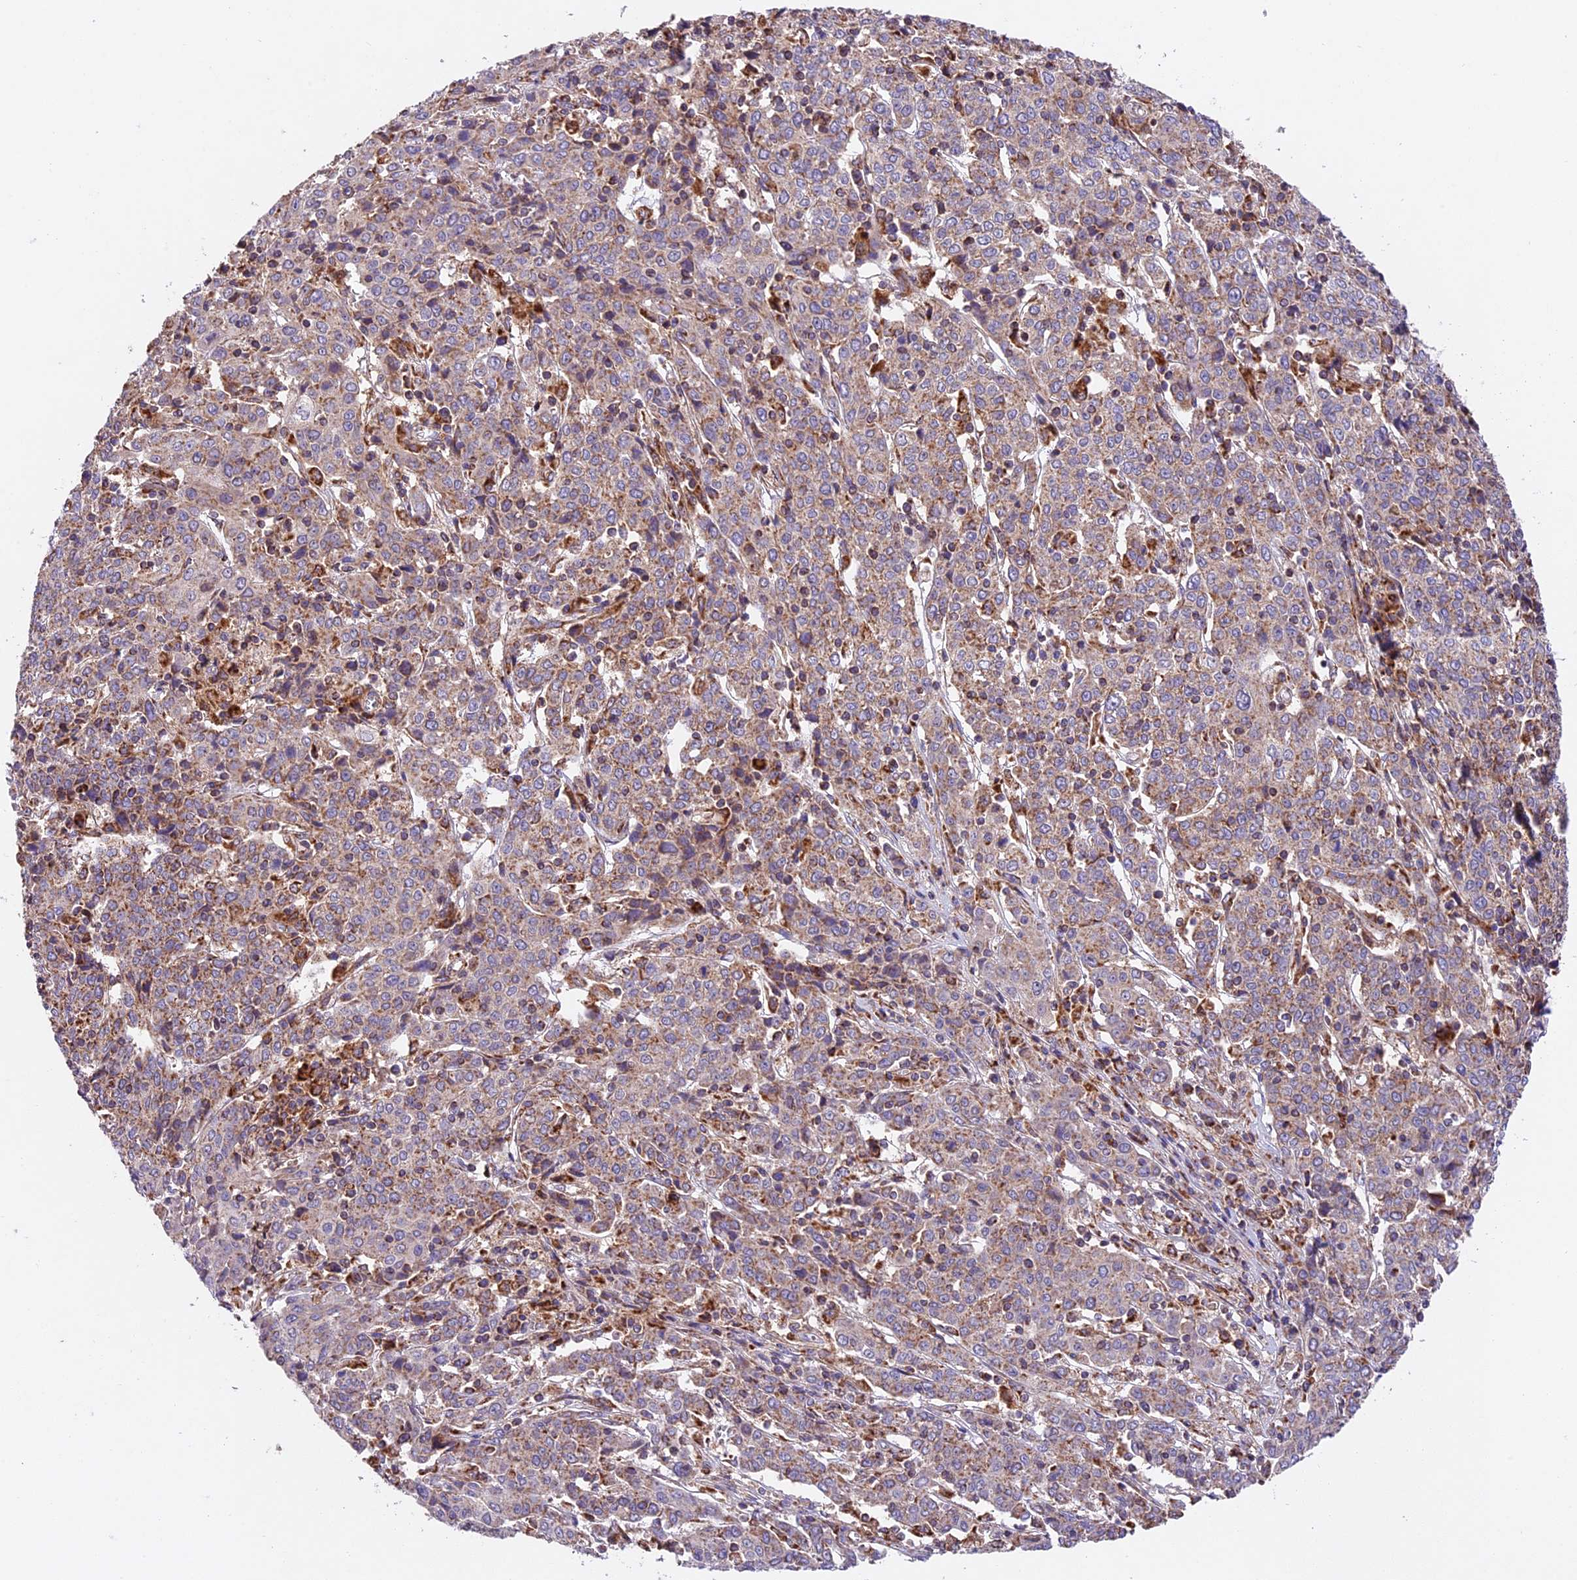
{"staining": {"intensity": "weak", "quantity": "25%-75%", "location": "cytoplasmic/membranous"}, "tissue": "cervical cancer", "cell_type": "Tumor cells", "image_type": "cancer", "snomed": [{"axis": "morphology", "description": "Squamous cell carcinoma, NOS"}, {"axis": "topography", "description": "Cervix"}], "caption": "Immunohistochemistry micrograph of human cervical cancer (squamous cell carcinoma) stained for a protein (brown), which reveals low levels of weak cytoplasmic/membranous staining in approximately 25%-75% of tumor cells.", "gene": "NDUFA8", "patient": {"sex": "female", "age": 67}}